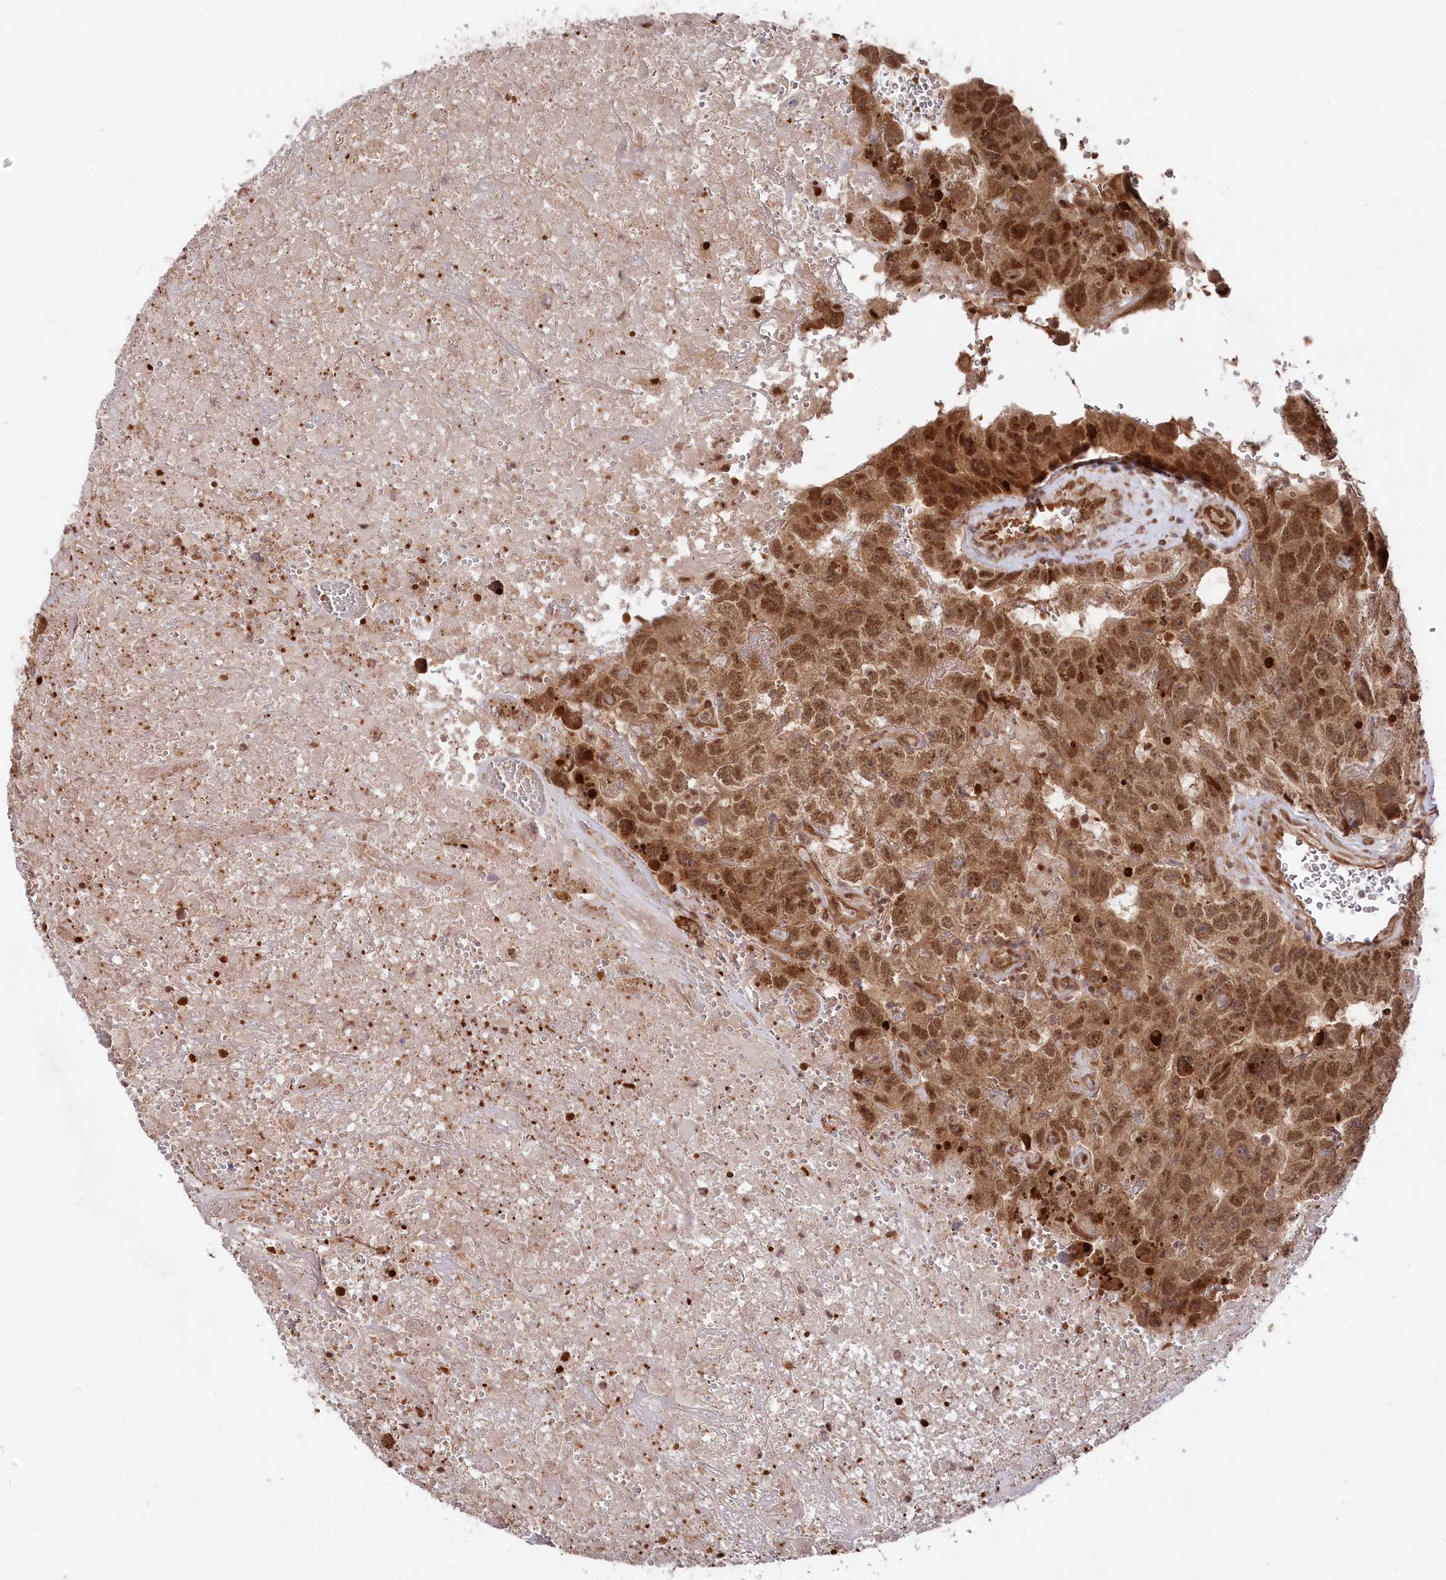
{"staining": {"intensity": "strong", "quantity": ">75%", "location": "cytoplasmic/membranous,nuclear"}, "tissue": "testis cancer", "cell_type": "Tumor cells", "image_type": "cancer", "snomed": [{"axis": "morphology", "description": "Carcinoma, Embryonal, NOS"}, {"axis": "topography", "description": "Testis"}], "caption": "The photomicrograph exhibits immunohistochemical staining of testis embryonal carcinoma. There is strong cytoplasmic/membranous and nuclear staining is identified in approximately >75% of tumor cells. The staining was performed using DAB (3,3'-diaminobenzidine), with brown indicating positive protein expression. Nuclei are stained blue with hematoxylin.", "gene": "PSMA1", "patient": {"sex": "male", "age": 45}}